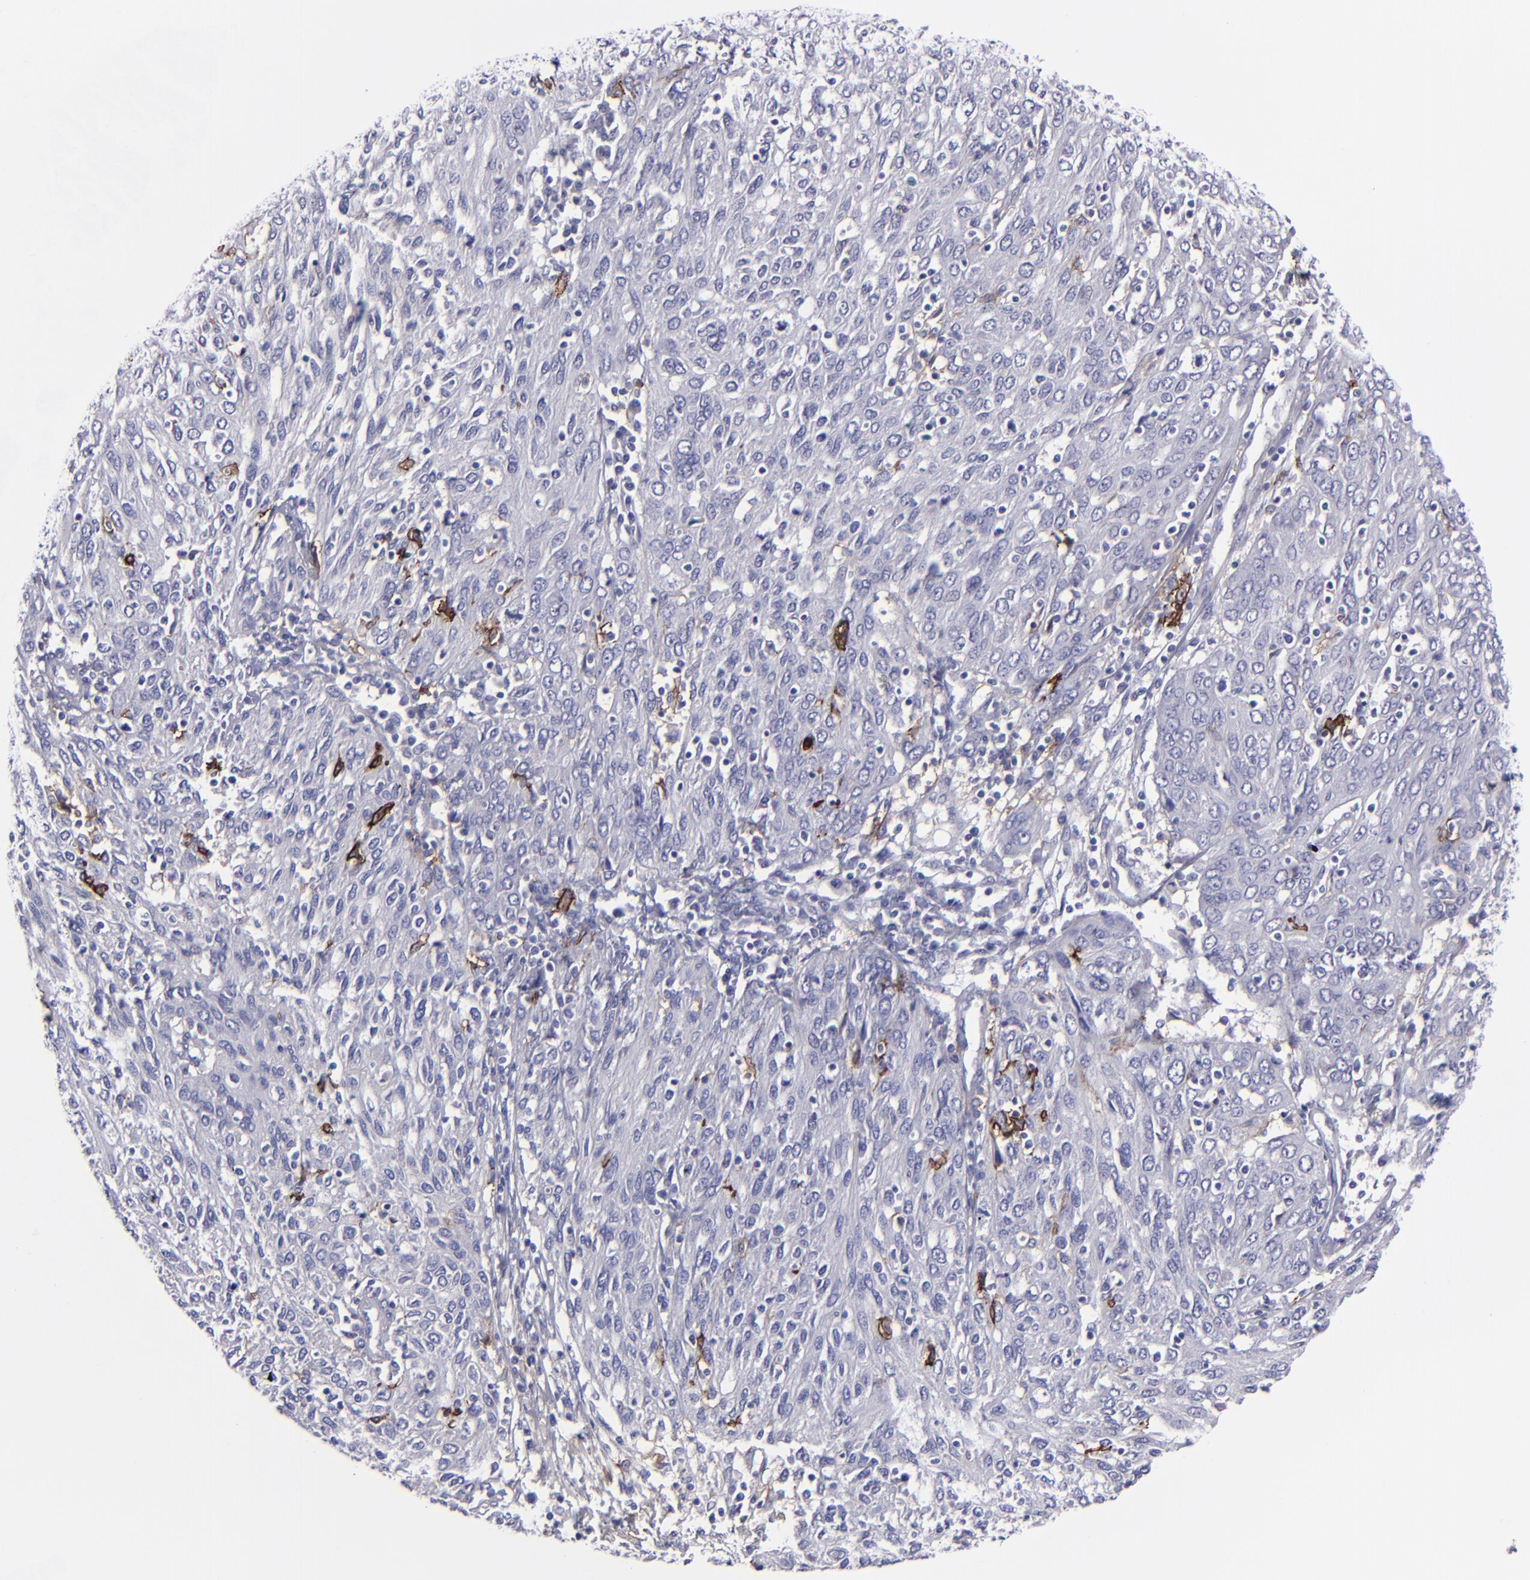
{"staining": {"intensity": "negative", "quantity": "none", "location": "none"}, "tissue": "ovarian cancer", "cell_type": "Tumor cells", "image_type": "cancer", "snomed": [{"axis": "morphology", "description": "Carcinoma, endometroid"}, {"axis": "topography", "description": "Ovary"}], "caption": "Tumor cells are negative for protein expression in human ovarian cancer (endometroid carcinoma). (DAB (3,3'-diaminobenzidine) immunohistochemistry with hematoxylin counter stain).", "gene": "ANPEP", "patient": {"sex": "female", "age": 50}}